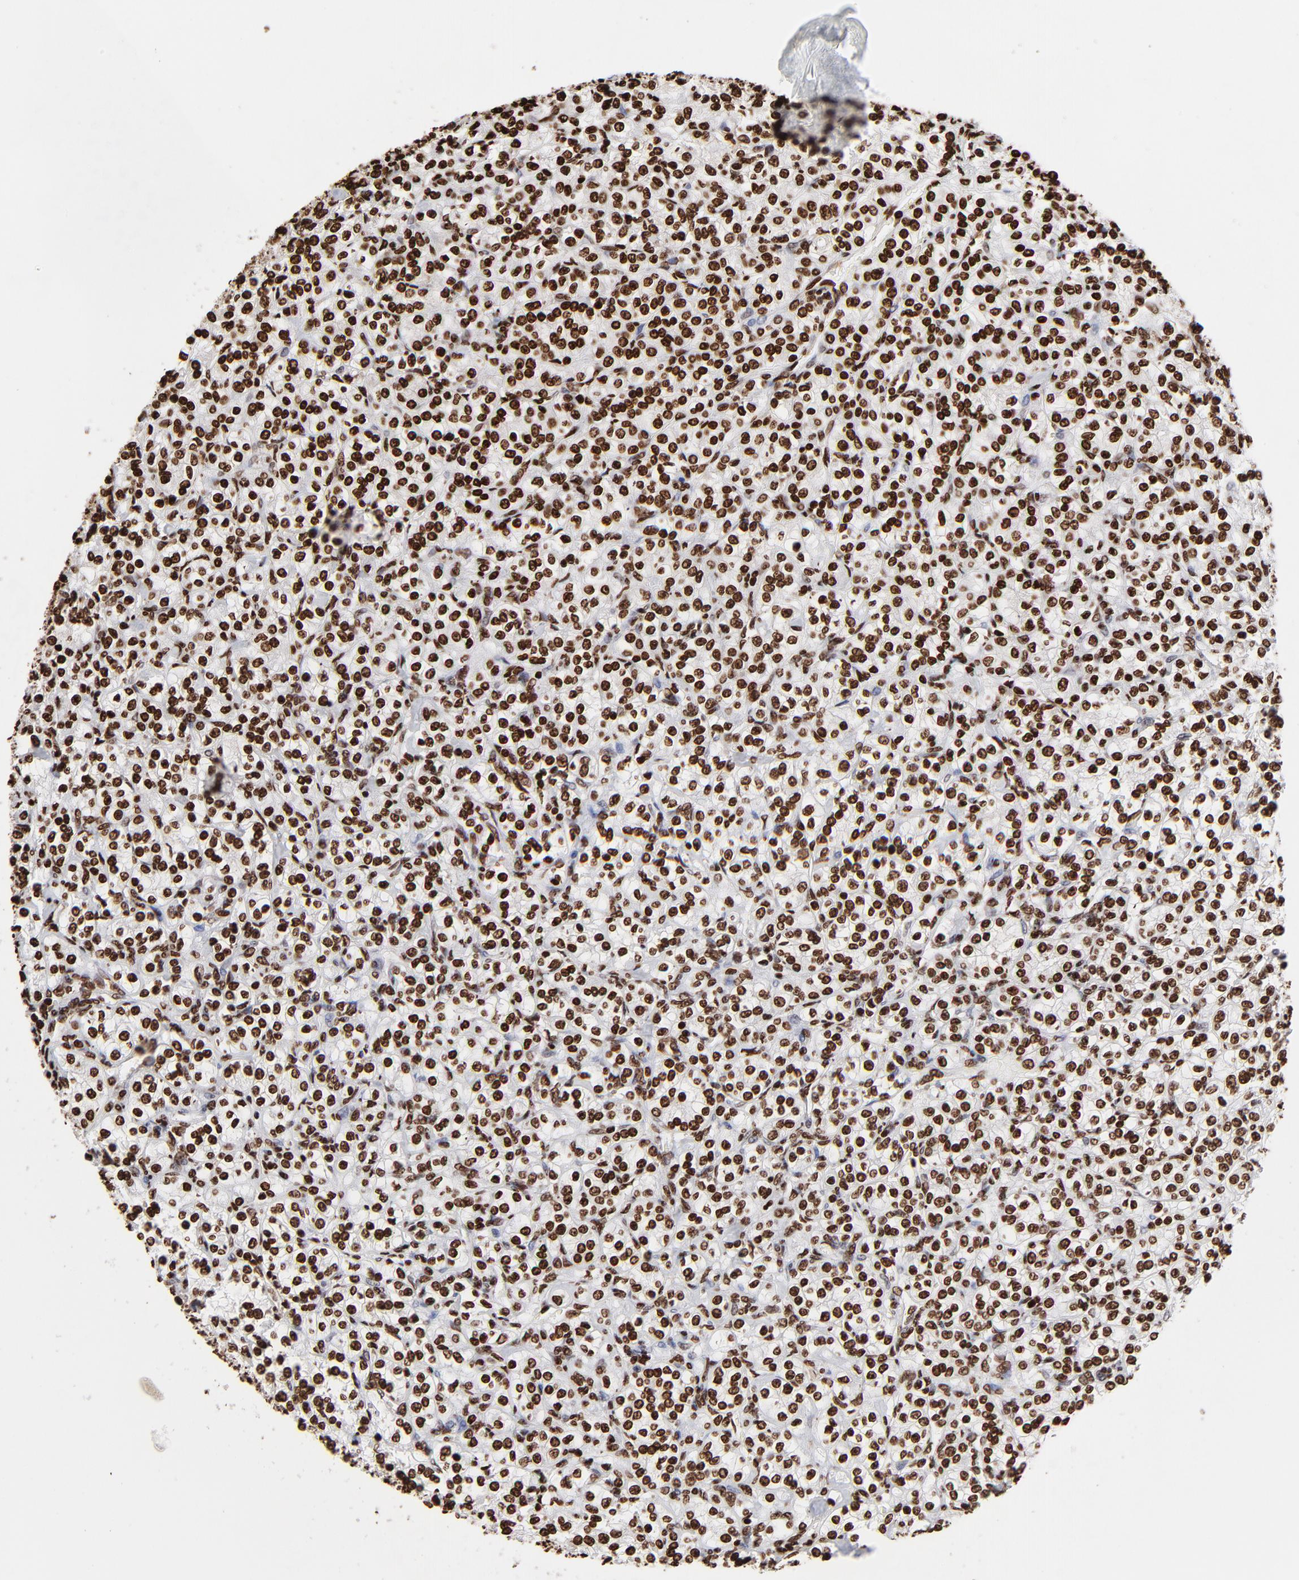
{"staining": {"intensity": "strong", "quantity": ">75%", "location": "nuclear"}, "tissue": "renal cancer", "cell_type": "Tumor cells", "image_type": "cancer", "snomed": [{"axis": "morphology", "description": "Adenocarcinoma, NOS"}, {"axis": "topography", "description": "Kidney"}], "caption": "A brown stain highlights strong nuclear positivity of a protein in adenocarcinoma (renal) tumor cells. The protein of interest is stained brown, and the nuclei are stained in blue (DAB (3,3'-diaminobenzidine) IHC with brightfield microscopy, high magnification).", "gene": "ZNF544", "patient": {"sex": "male", "age": 77}}